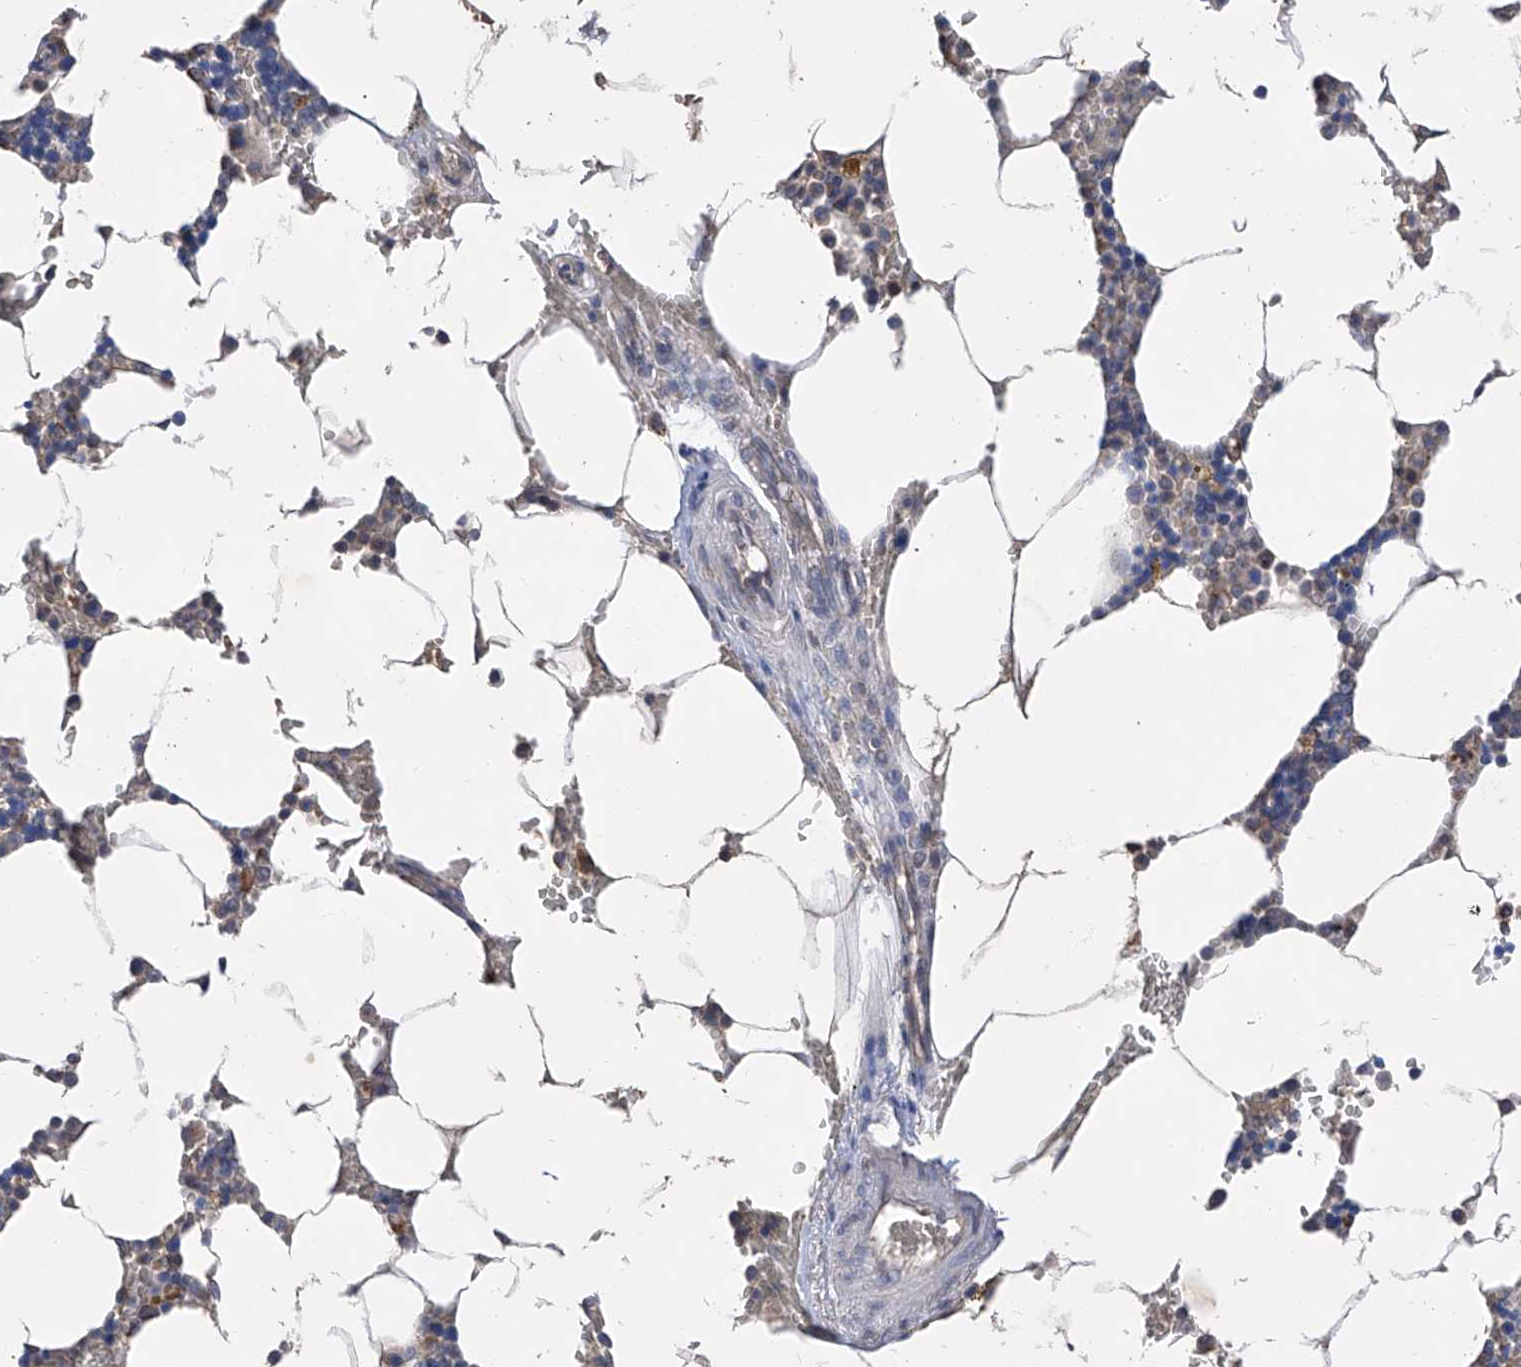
{"staining": {"intensity": "weak", "quantity": "<25%", "location": "cytoplasmic/membranous"}, "tissue": "bone marrow", "cell_type": "Hematopoietic cells", "image_type": "normal", "snomed": [{"axis": "morphology", "description": "Normal tissue, NOS"}, {"axis": "topography", "description": "Bone marrow"}], "caption": "High power microscopy histopathology image of an immunohistochemistry (IHC) photomicrograph of normal bone marrow, revealing no significant staining in hematopoietic cells. The staining was performed using DAB to visualize the protein expression in brown, while the nuclei were stained in blue with hematoxylin (Magnification: 20x).", "gene": "GPT", "patient": {"sex": "male", "age": 70}}